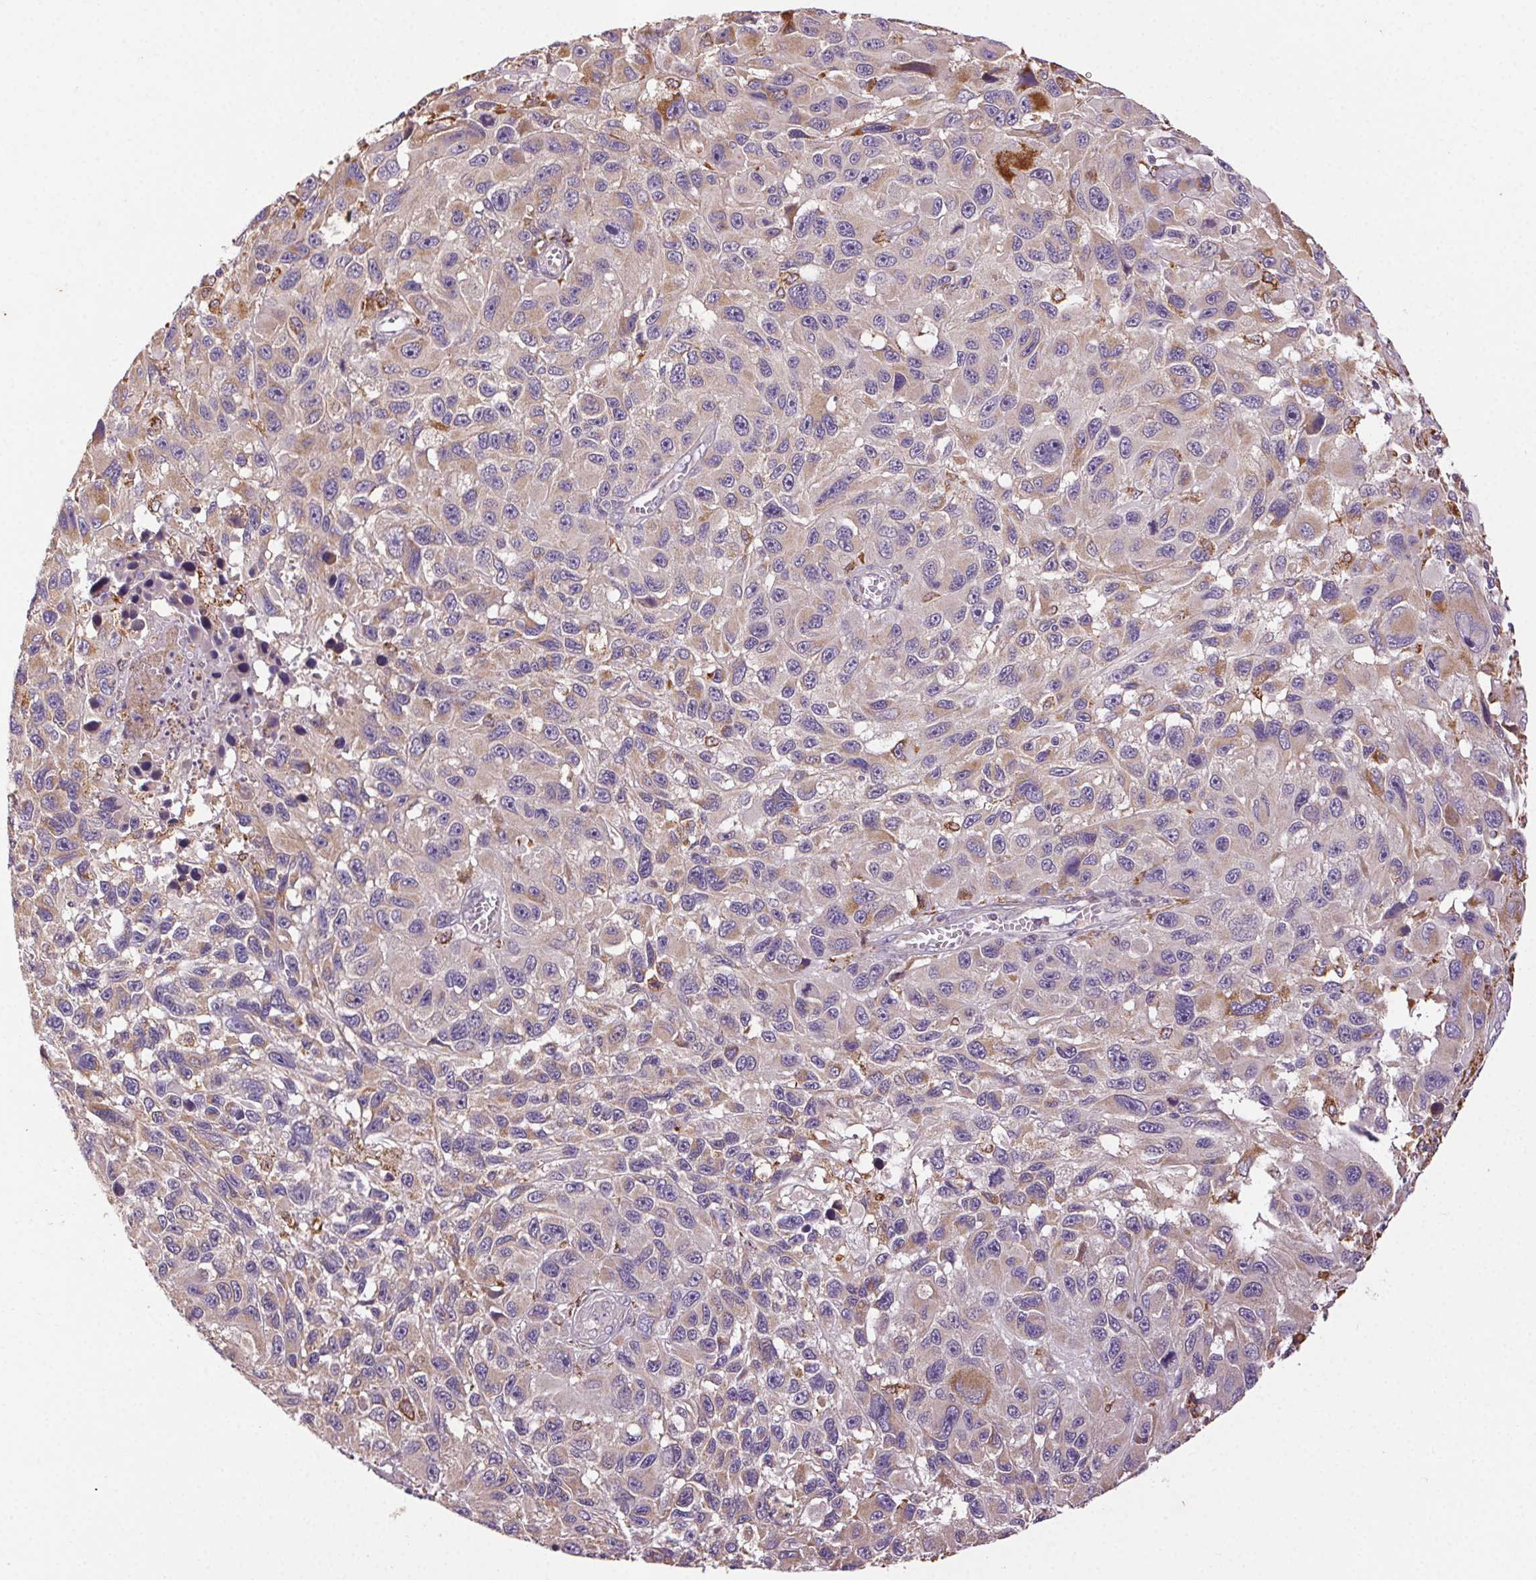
{"staining": {"intensity": "negative", "quantity": "none", "location": "none"}, "tissue": "melanoma", "cell_type": "Tumor cells", "image_type": "cancer", "snomed": [{"axis": "morphology", "description": "Malignant melanoma, NOS"}, {"axis": "topography", "description": "Skin"}], "caption": "Immunohistochemistry micrograph of human melanoma stained for a protein (brown), which exhibits no staining in tumor cells.", "gene": "FNBP1L", "patient": {"sex": "male", "age": 53}}